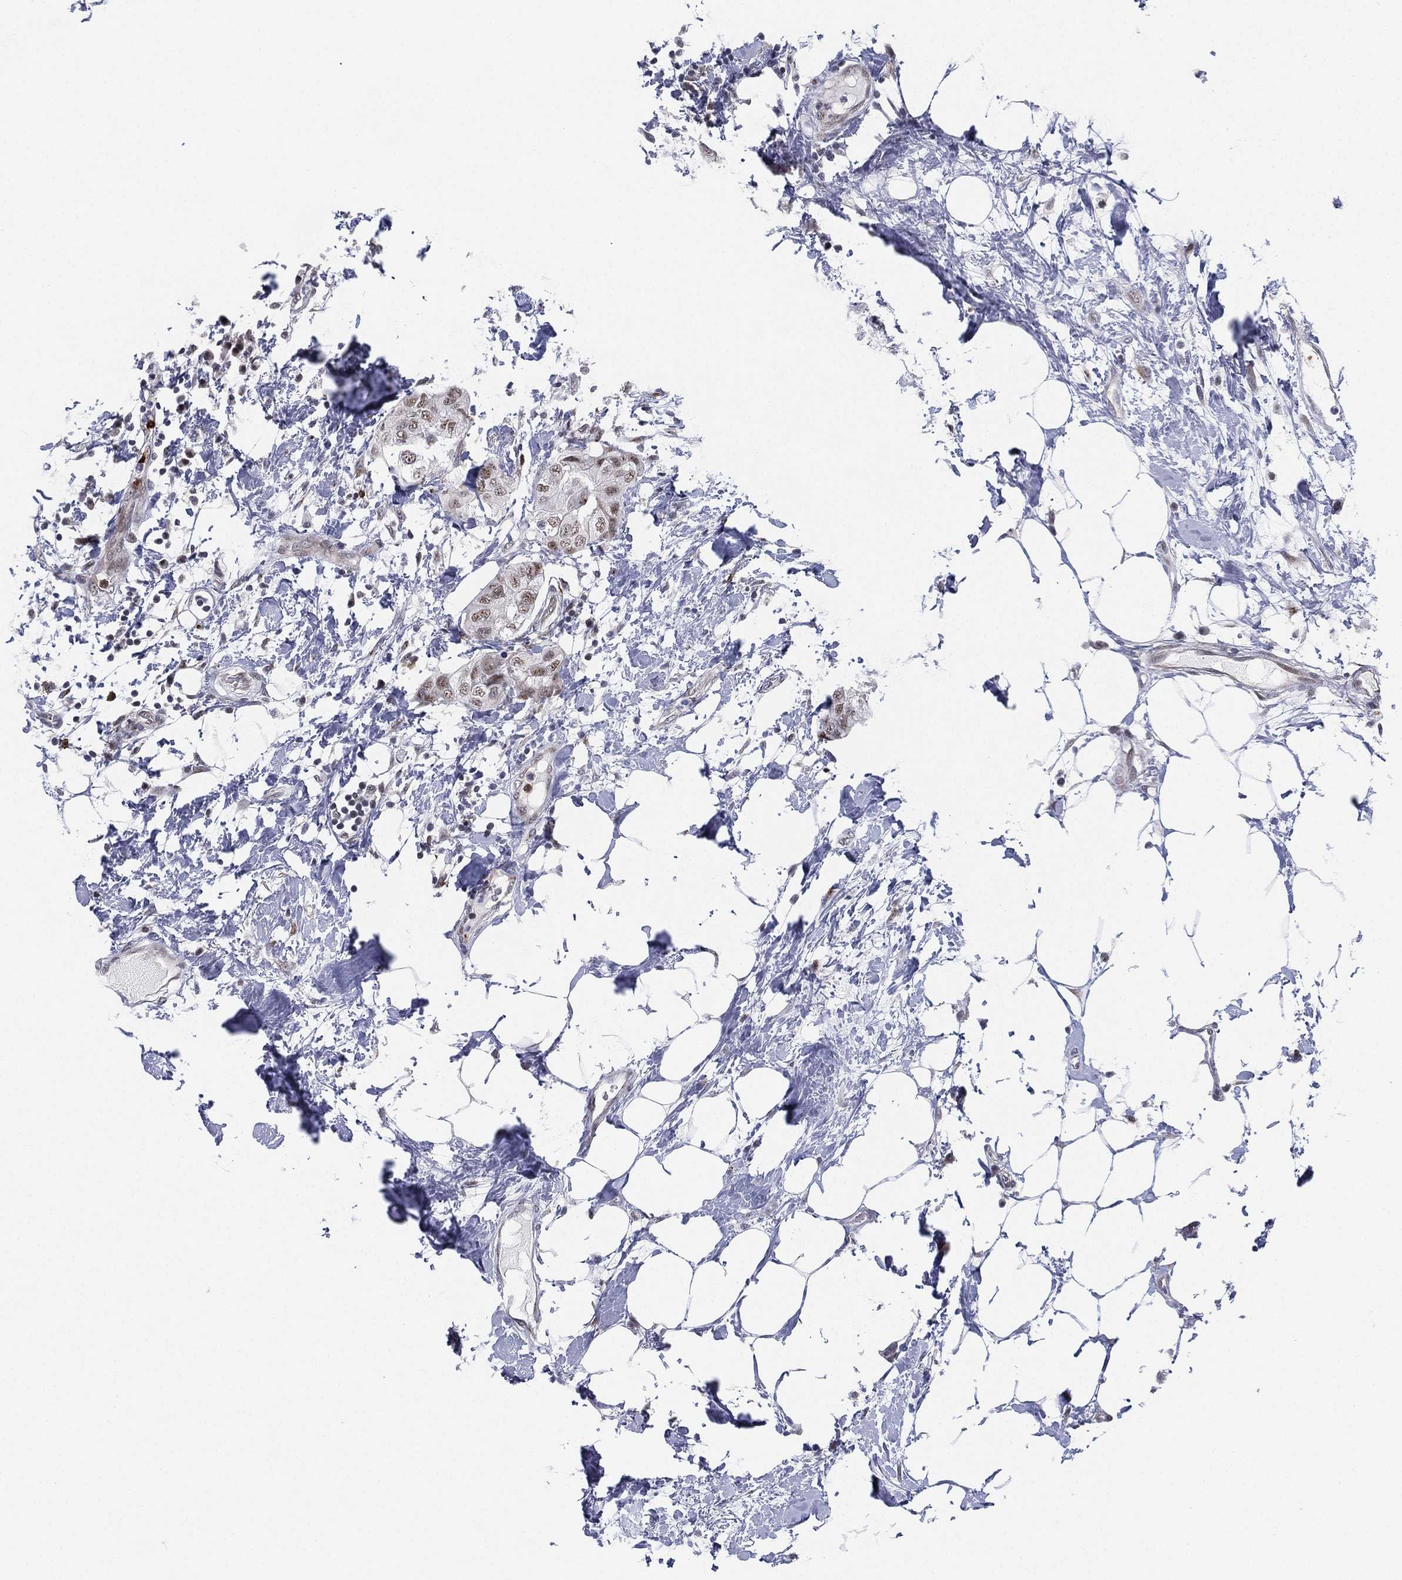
{"staining": {"intensity": "weak", "quantity": "<25%", "location": "nuclear"}, "tissue": "breast cancer", "cell_type": "Tumor cells", "image_type": "cancer", "snomed": [{"axis": "morphology", "description": "Normal tissue, NOS"}, {"axis": "morphology", "description": "Duct carcinoma"}, {"axis": "topography", "description": "Breast"}], "caption": "Immunohistochemistry (IHC) histopathology image of human breast cancer (invasive ductal carcinoma) stained for a protein (brown), which displays no expression in tumor cells.", "gene": "CD177", "patient": {"sex": "female", "age": 40}}